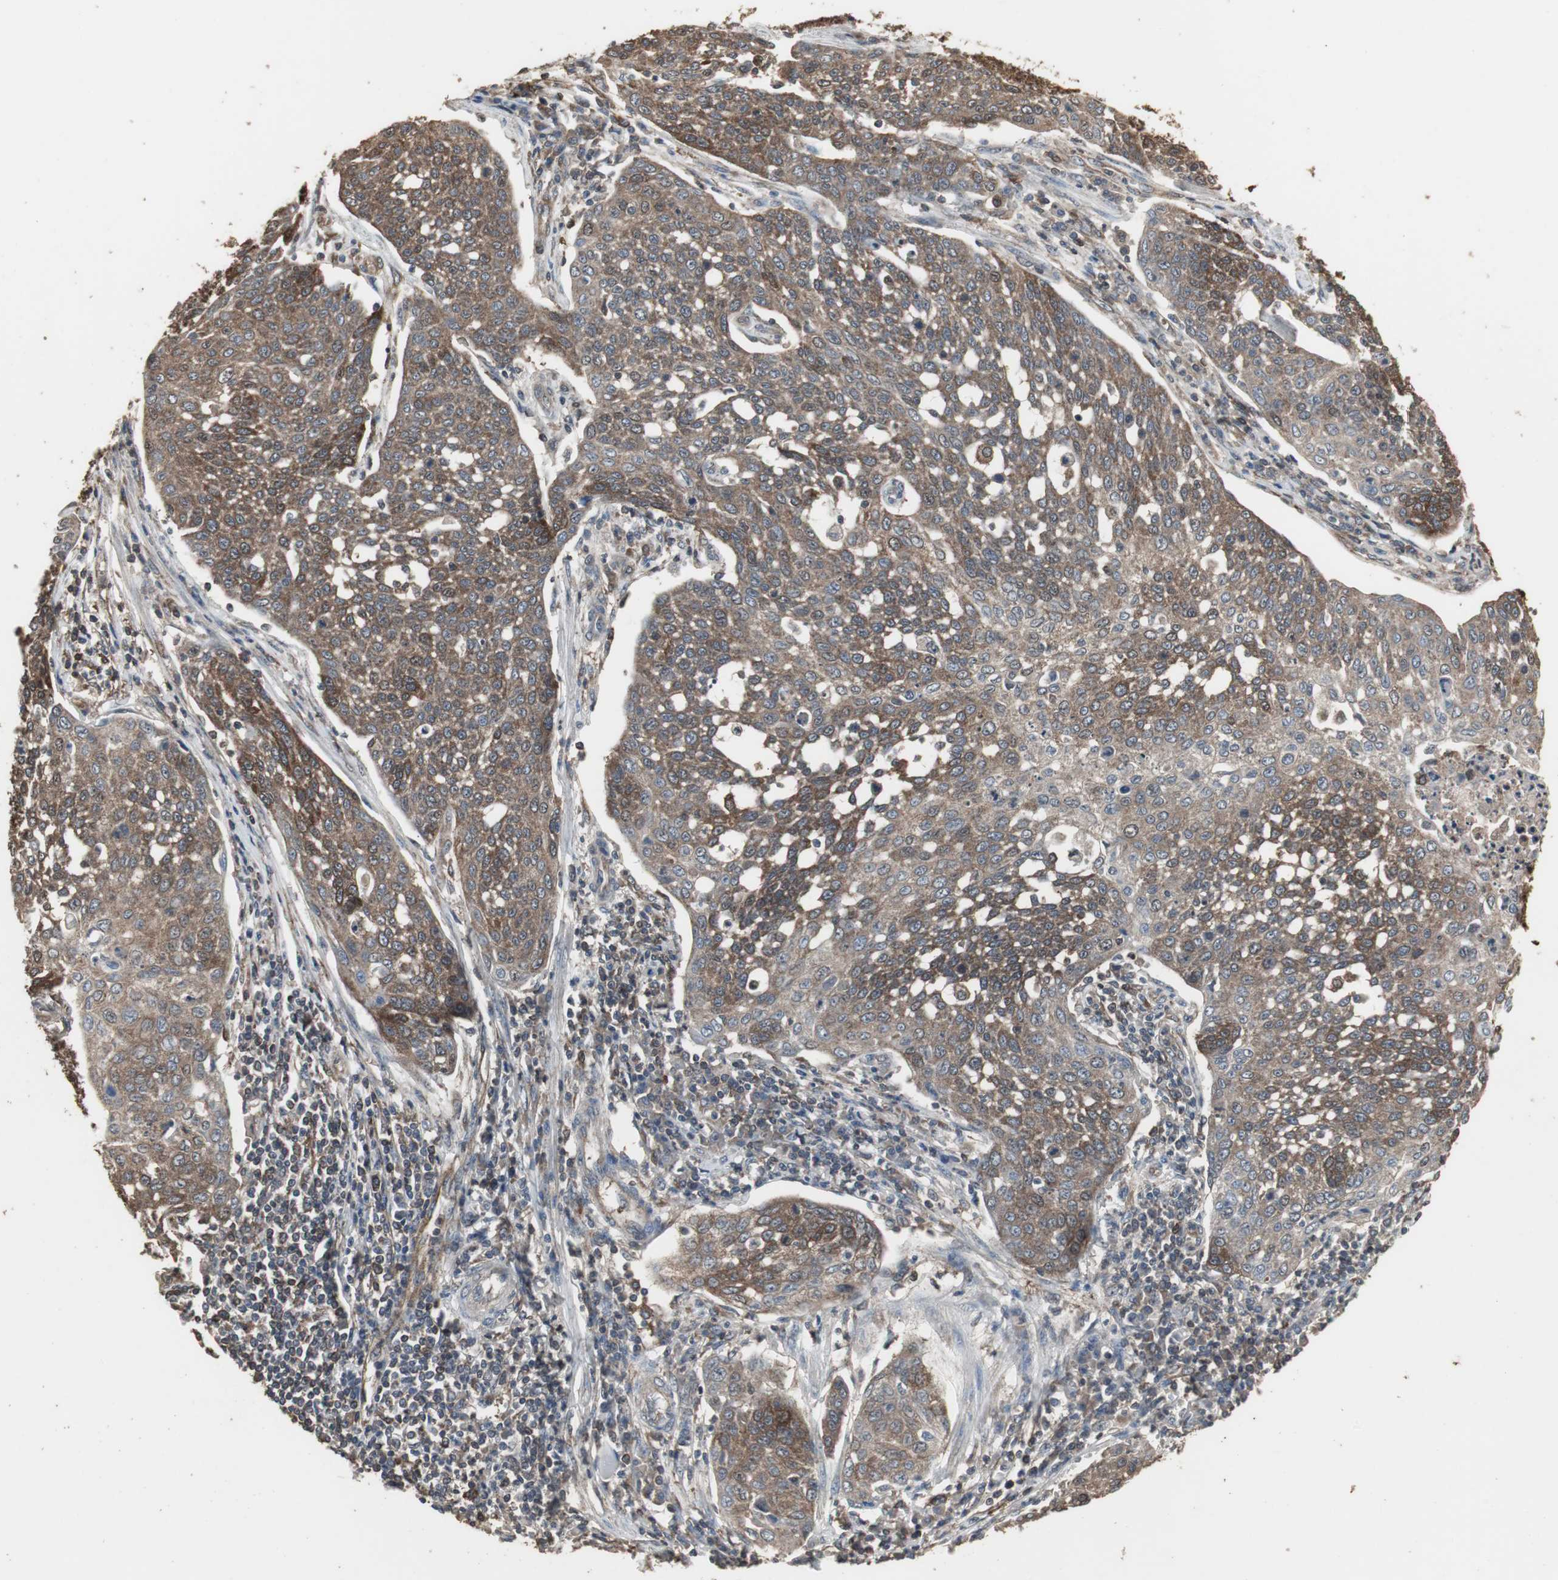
{"staining": {"intensity": "moderate", "quantity": ">75%", "location": "cytoplasmic/membranous"}, "tissue": "cervical cancer", "cell_type": "Tumor cells", "image_type": "cancer", "snomed": [{"axis": "morphology", "description": "Squamous cell carcinoma, NOS"}, {"axis": "topography", "description": "Cervix"}], "caption": "There is medium levels of moderate cytoplasmic/membranous expression in tumor cells of cervical cancer (squamous cell carcinoma), as demonstrated by immunohistochemical staining (brown color).", "gene": "HPRT1", "patient": {"sex": "female", "age": 34}}